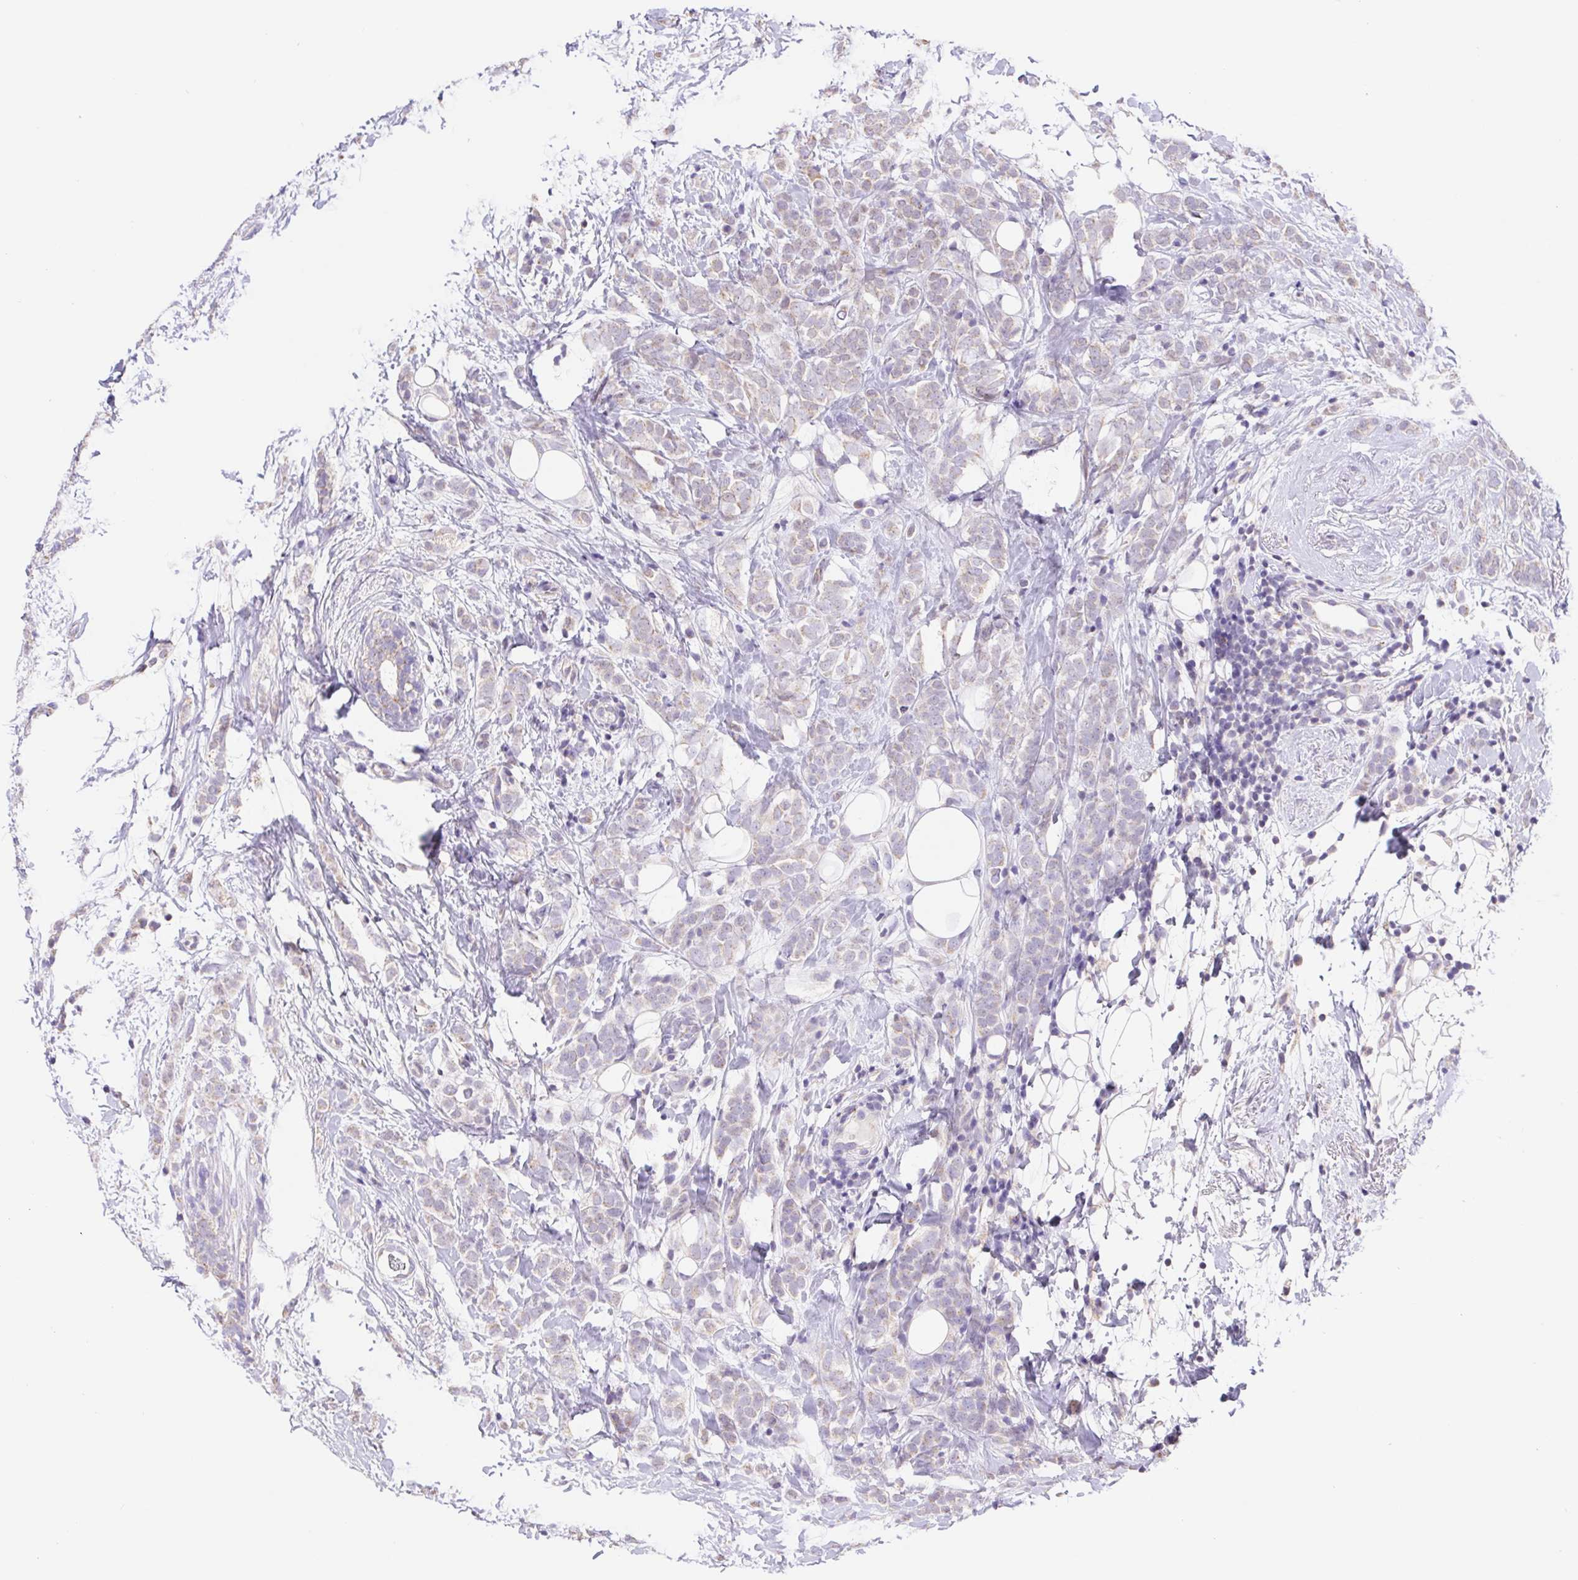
{"staining": {"intensity": "weak", "quantity": "<25%", "location": "cytoplasmic/membranous"}, "tissue": "breast cancer", "cell_type": "Tumor cells", "image_type": "cancer", "snomed": [{"axis": "morphology", "description": "Lobular carcinoma"}, {"axis": "topography", "description": "Breast"}], "caption": "Immunohistochemistry (IHC) micrograph of breast lobular carcinoma stained for a protein (brown), which shows no staining in tumor cells.", "gene": "FKBP6", "patient": {"sex": "female", "age": 49}}